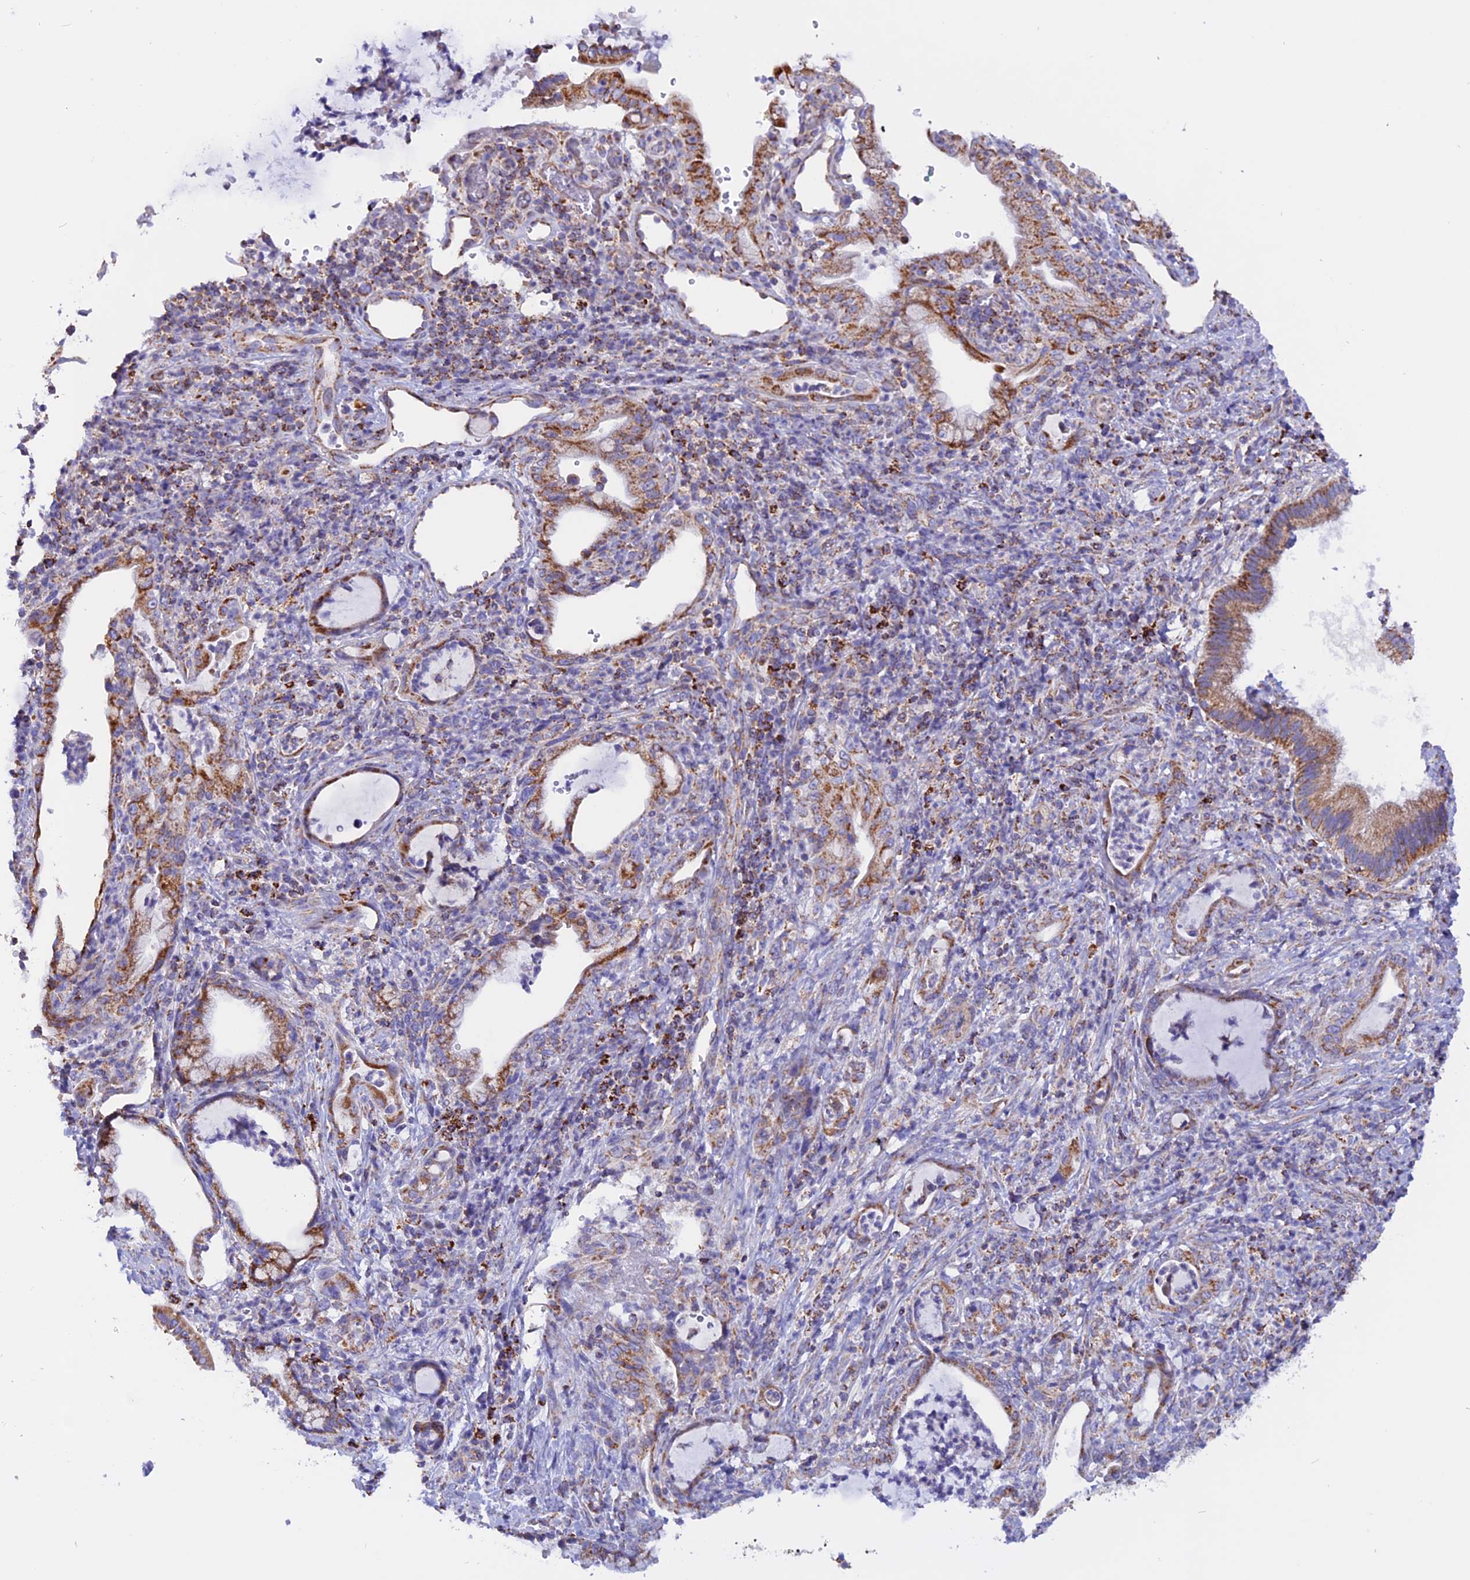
{"staining": {"intensity": "moderate", "quantity": ">75%", "location": "cytoplasmic/membranous"}, "tissue": "pancreatic cancer", "cell_type": "Tumor cells", "image_type": "cancer", "snomed": [{"axis": "morphology", "description": "Normal tissue, NOS"}, {"axis": "morphology", "description": "Adenocarcinoma, NOS"}, {"axis": "topography", "description": "Pancreas"}], "caption": "A brown stain highlights moderate cytoplasmic/membranous expression of a protein in pancreatic cancer (adenocarcinoma) tumor cells. (Stains: DAB (3,3'-diaminobenzidine) in brown, nuclei in blue, Microscopy: brightfield microscopy at high magnification).", "gene": "GCDH", "patient": {"sex": "female", "age": 55}}